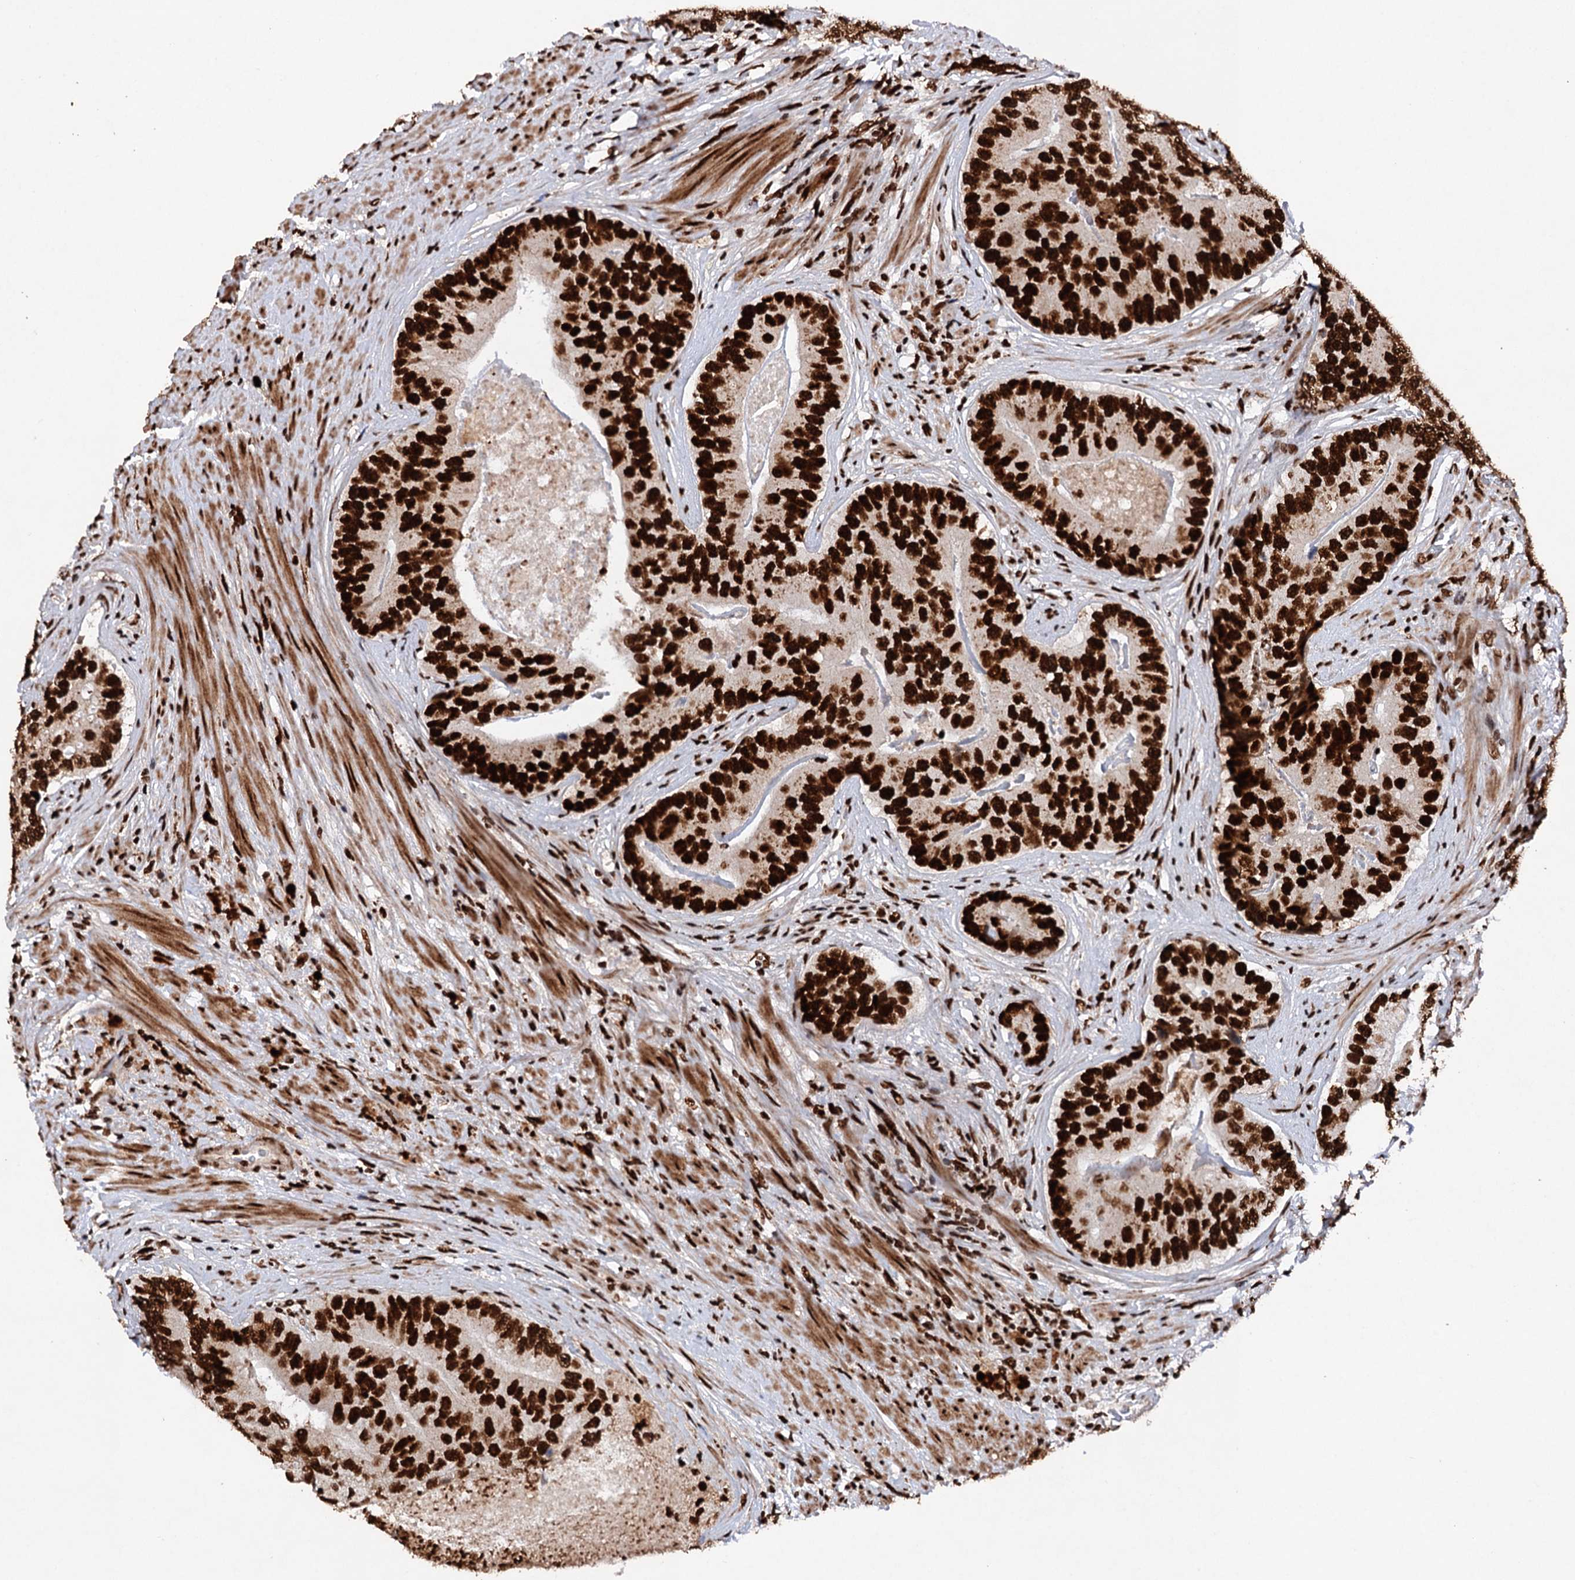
{"staining": {"intensity": "strong", "quantity": ">75%", "location": "nuclear"}, "tissue": "prostate cancer", "cell_type": "Tumor cells", "image_type": "cancer", "snomed": [{"axis": "morphology", "description": "Adenocarcinoma, High grade"}, {"axis": "topography", "description": "Prostate"}], "caption": "Prostate cancer stained with a protein marker demonstrates strong staining in tumor cells.", "gene": "MATR3", "patient": {"sex": "male", "age": 70}}